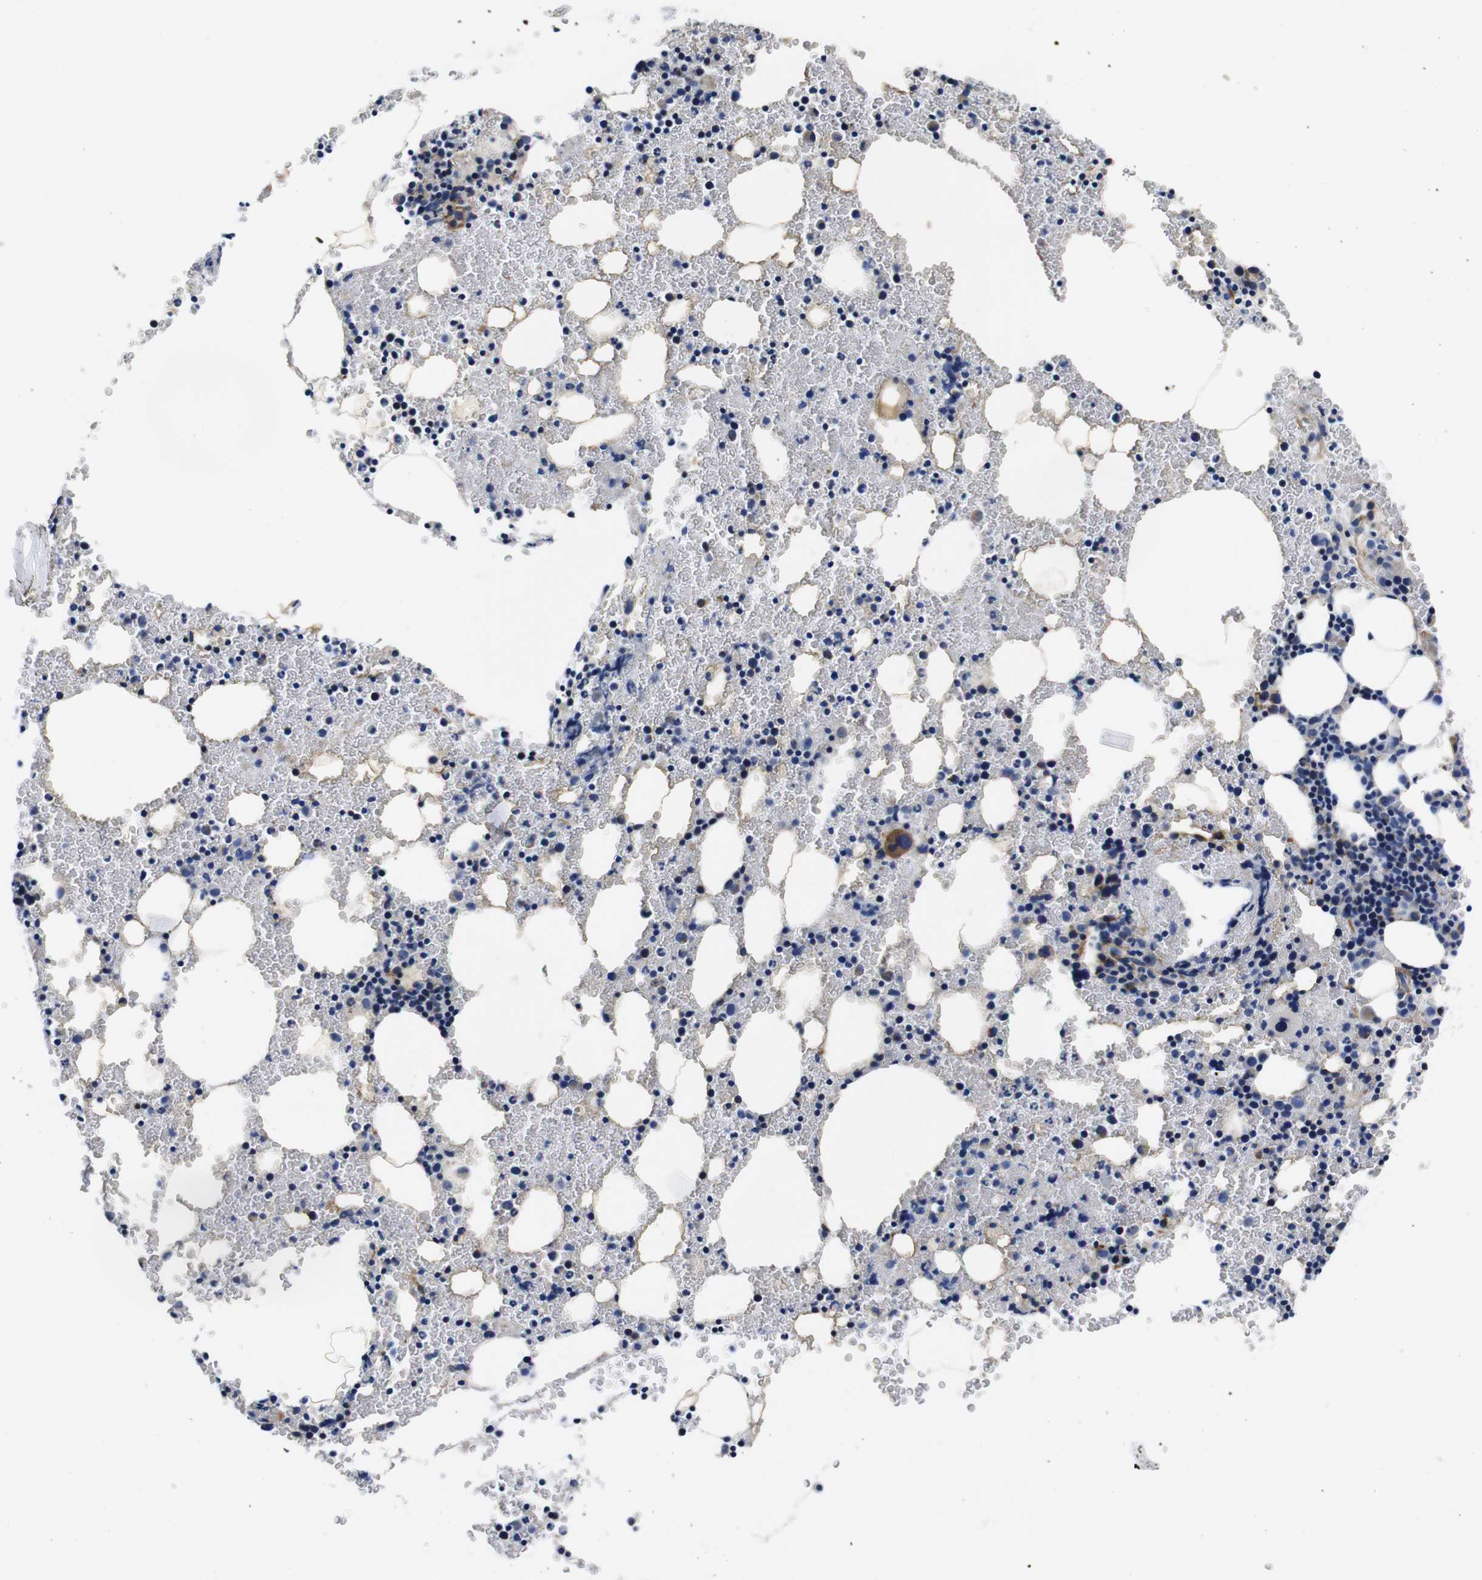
{"staining": {"intensity": "moderate", "quantity": "<25%", "location": "cytoplasmic/membranous"}, "tissue": "bone marrow", "cell_type": "Hematopoietic cells", "image_type": "normal", "snomed": [{"axis": "morphology", "description": "Normal tissue, NOS"}, {"axis": "morphology", "description": "Inflammation, NOS"}, {"axis": "topography", "description": "Bone marrow"}], "caption": "Bone marrow stained for a protein (brown) displays moderate cytoplasmic/membranous positive positivity in about <25% of hematopoietic cells.", "gene": "WNT10A", "patient": {"sex": "male", "age": 22}}